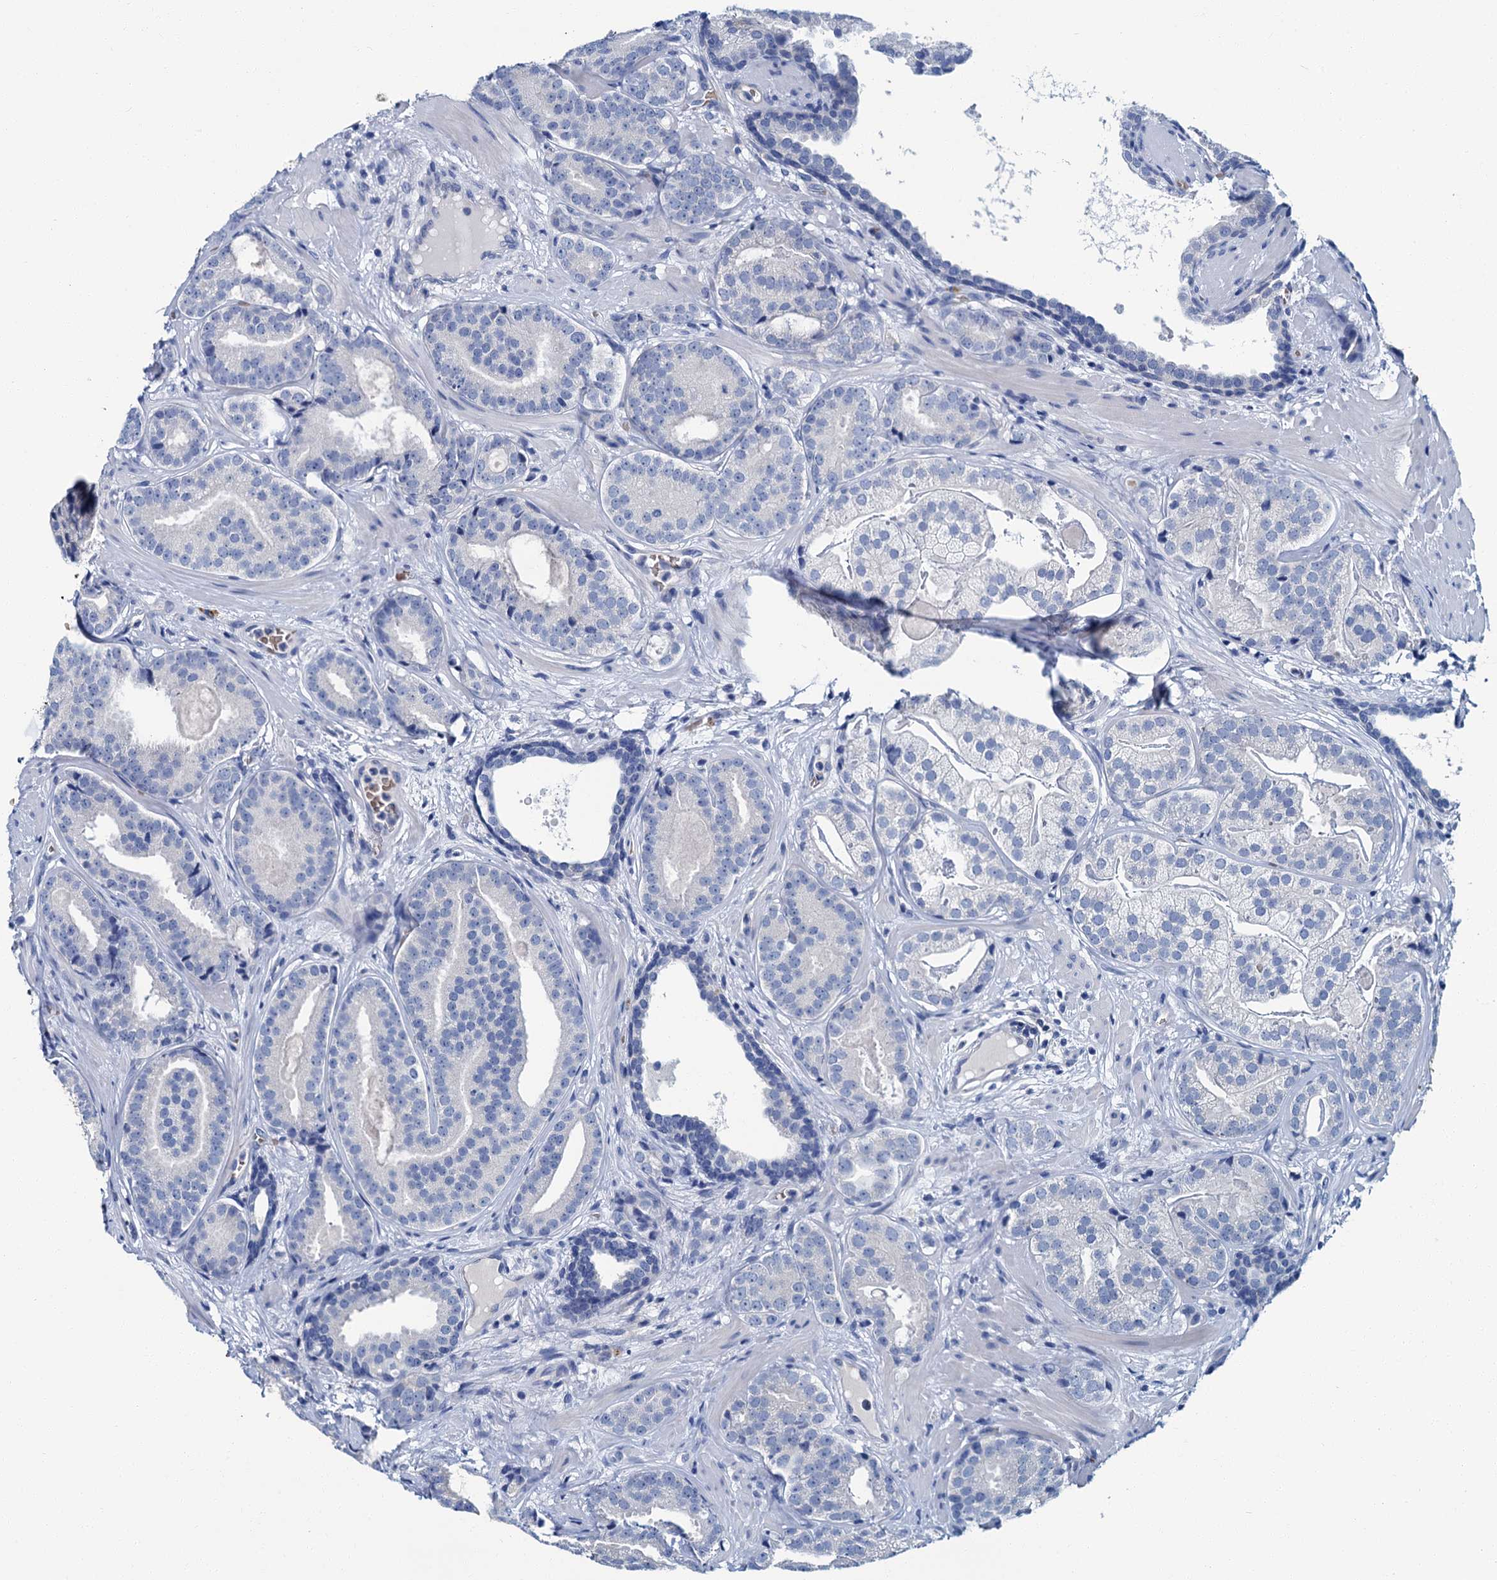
{"staining": {"intensity": "negative", "quantity": "none", "location": "none"}, "tissue": "prostate cancer", "cell_type": "Tumor cells", "image_type": "cancer", "snomed": [{"axis": "morphology", "description": "Adenocarcinoma, High grade"}, {"axis": "topography", "description": "Prostate"}], "caption": "There is no significant positivity in tumor cells of adenocarcinoma (high-grade) (prostate).", "gene": "ATG2A", "patient": {"sex": "male", "age": 60}}